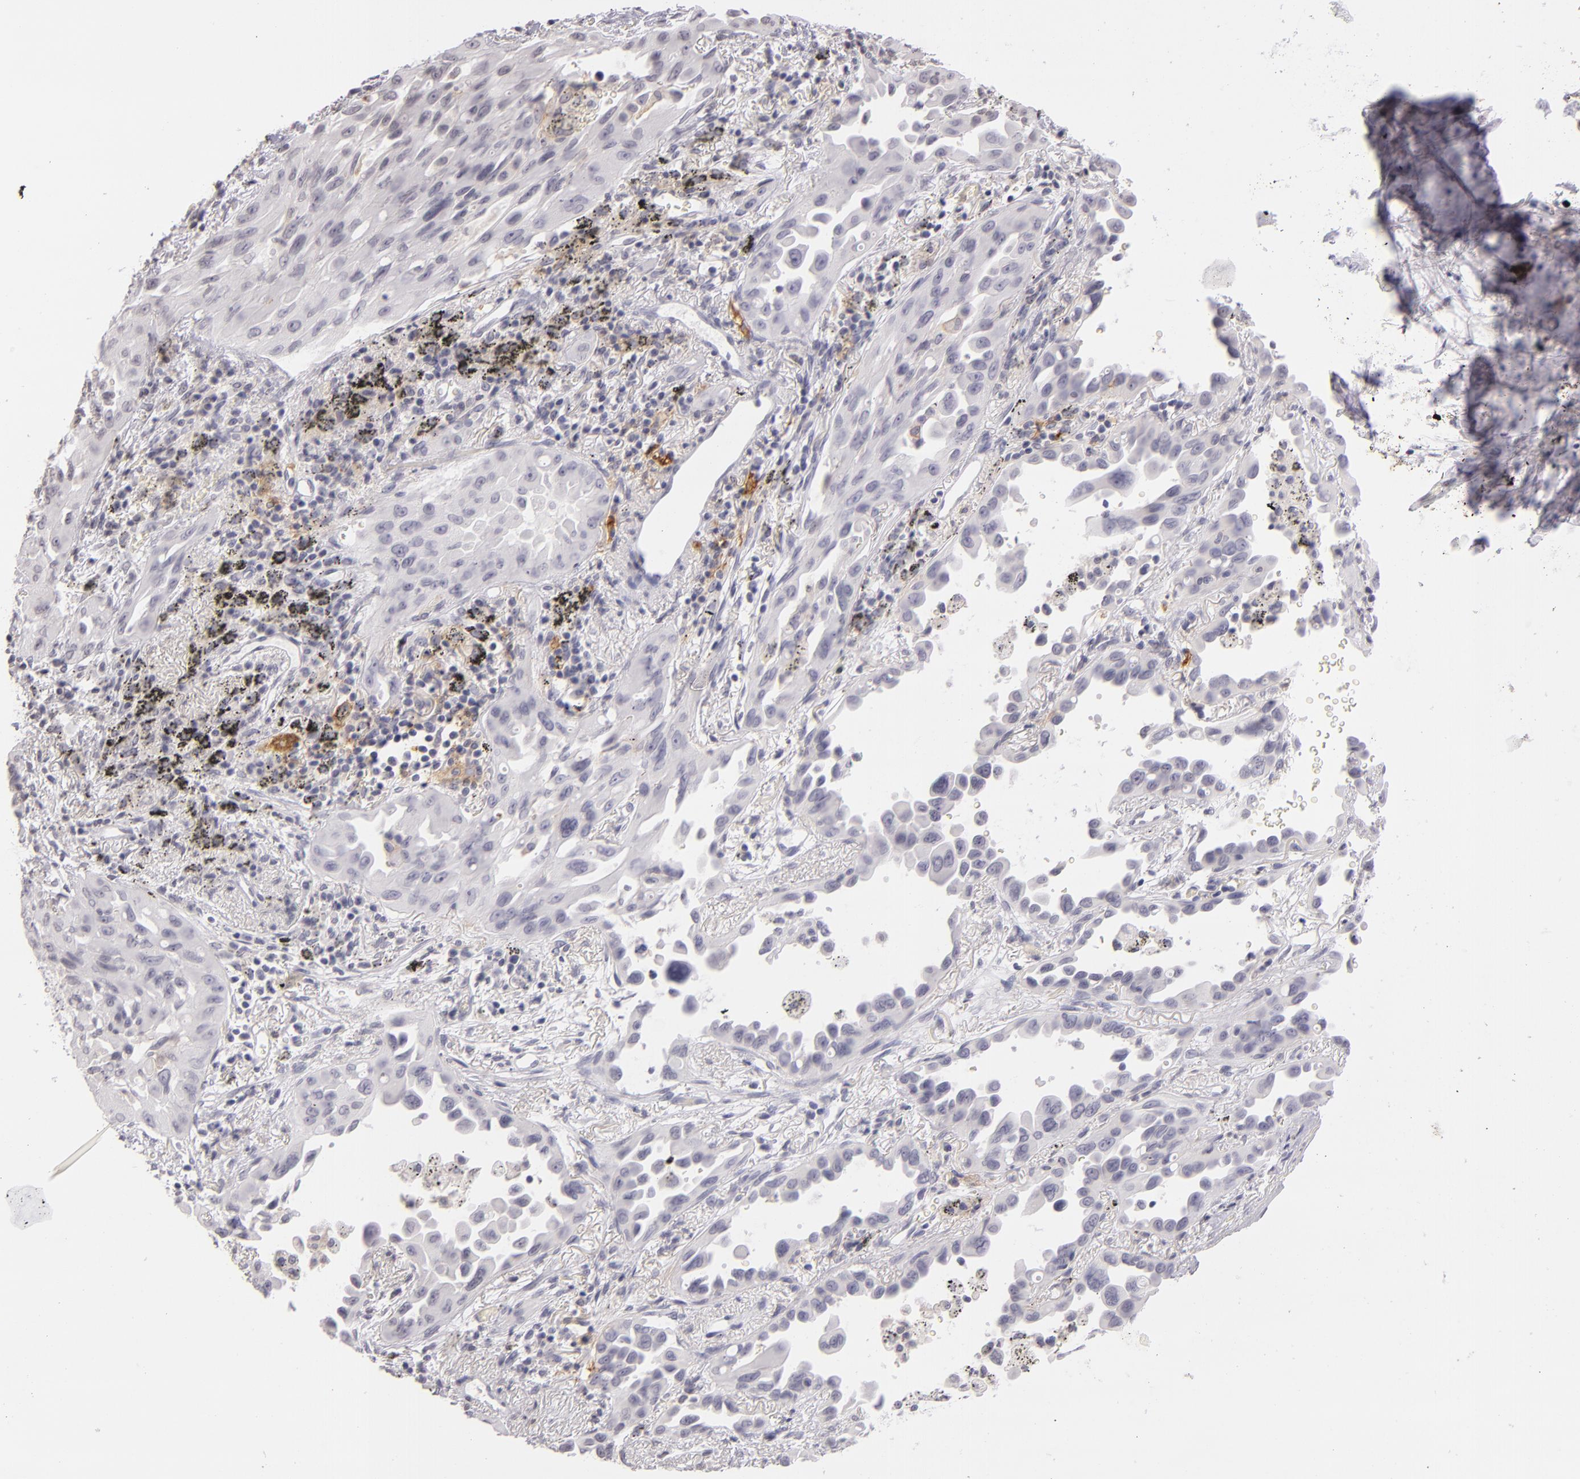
{"staining": {"intensity": "negative", "quantity": "none", "location": "none"}, "tissue": "lung cancer", "cell_type": "Tumor cells", "image_type": "cancer", "snomed": [{"axis": "morphology", "description": "Adenocarcinoma, NOS"}, {"axis": "topography", "description": "Lung"}], "caption": "Image shows no protein staining in tumor cells of lung adenocarcinoma tissue. (Stains: DAB immunohistochemistry (IHC) with hematoxylin counter stain, Microscopy: brightfield microscopy at high magnification).", "gene": "CD40", "patient": {"sex": "male", "age": 68}}